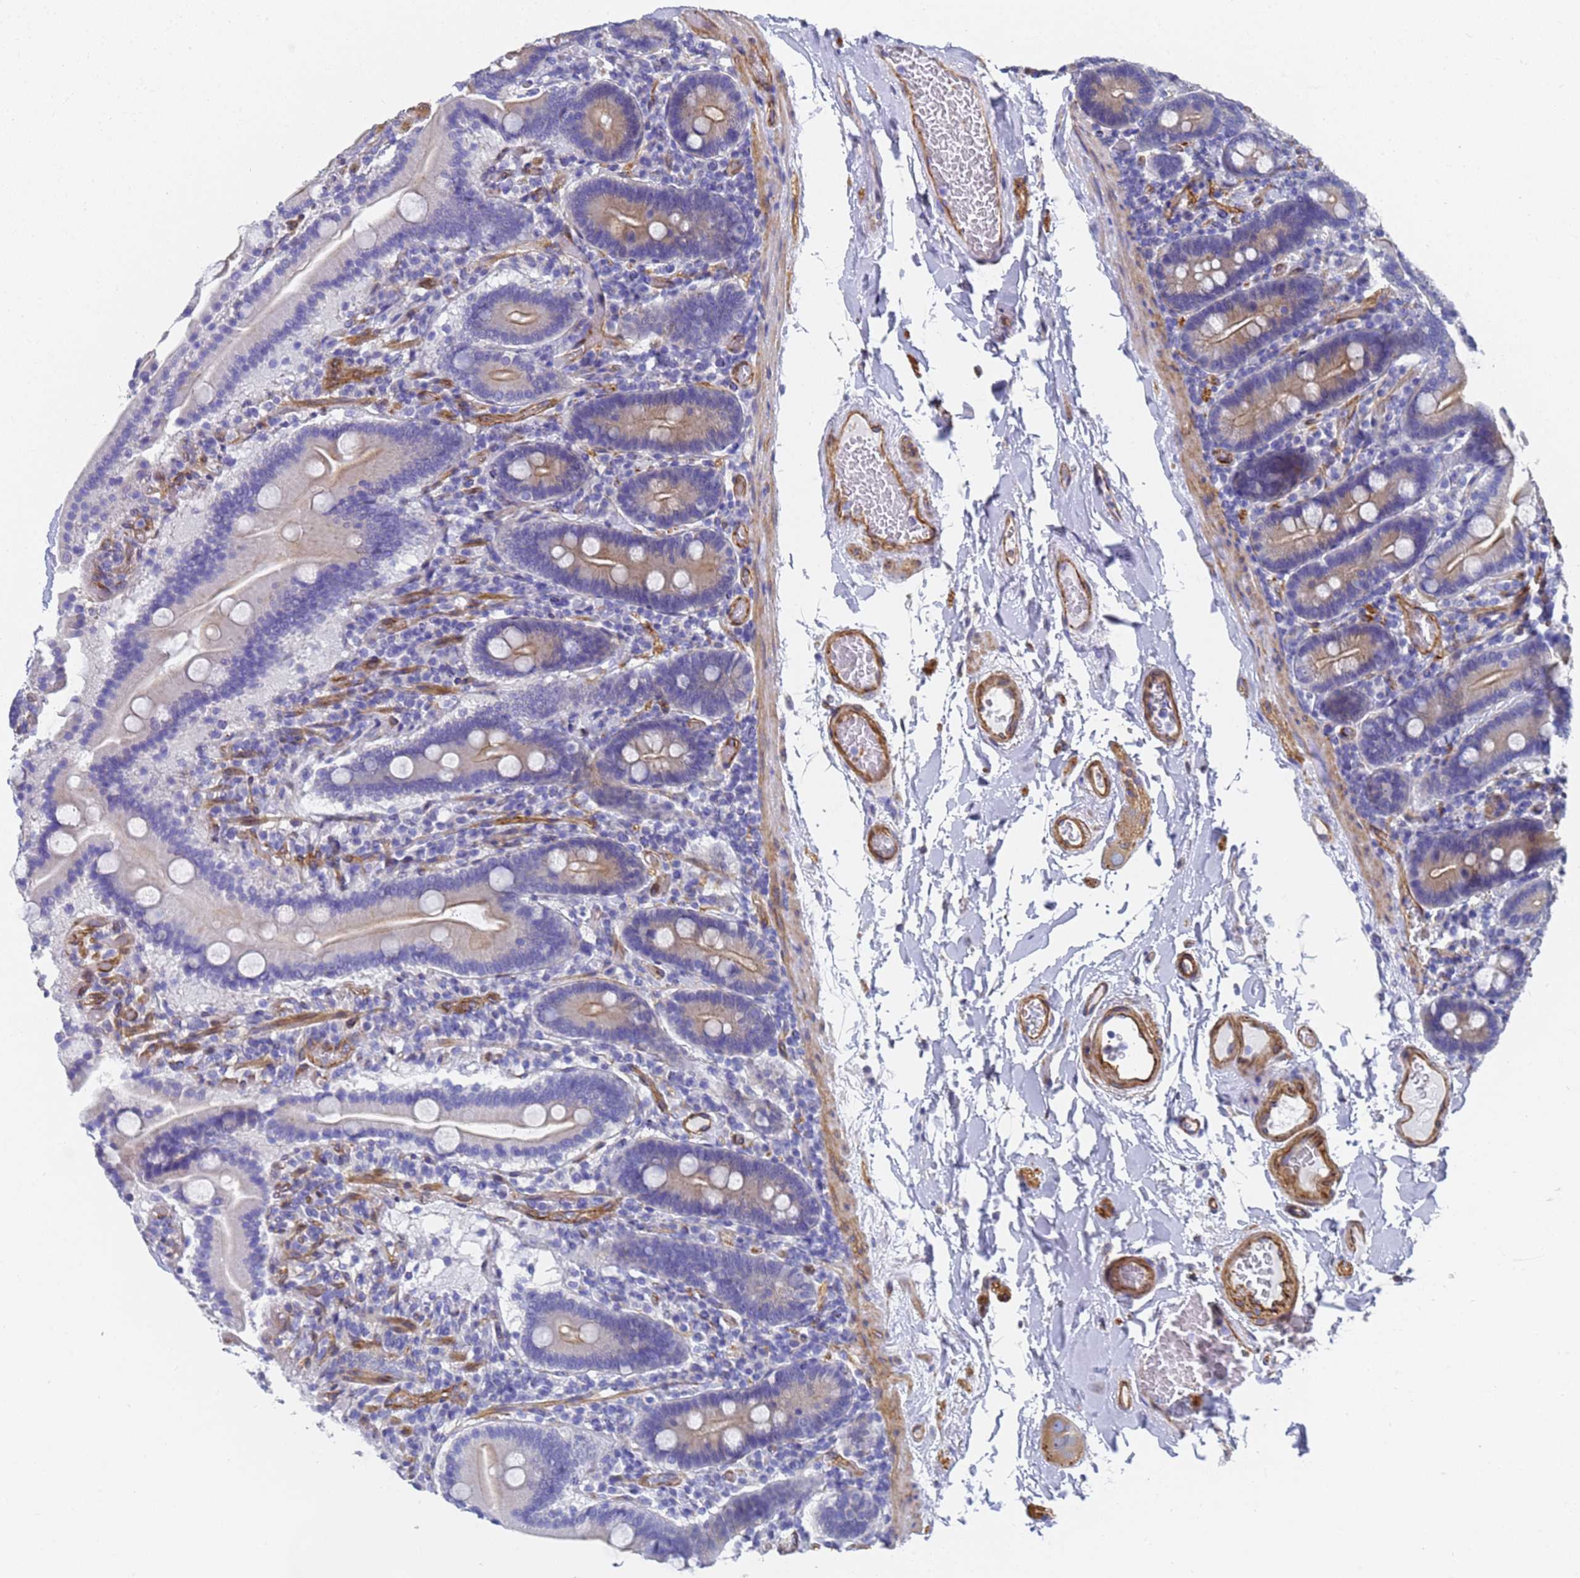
{"staining": {"intensity": "moderate", "quantity": "<25%", "location": "cytoplasmic/membranous"}, "tissue": "duodenum", "cell_type": "Glandular cells", "image_type": "normal", "snomed": [{"axis": "morphology", "description": "Normal tissue, NOS"}, {"axis": "topography", "description": "Duodenum"}], "caption": "Glandular cells exhibit moderate cytoplasmic/membranous expression in approximately <25% of cells in unremarkable duodenum.", "gene": "ENSG00000198211", "patient": {"sex": "male", "age": 55}}